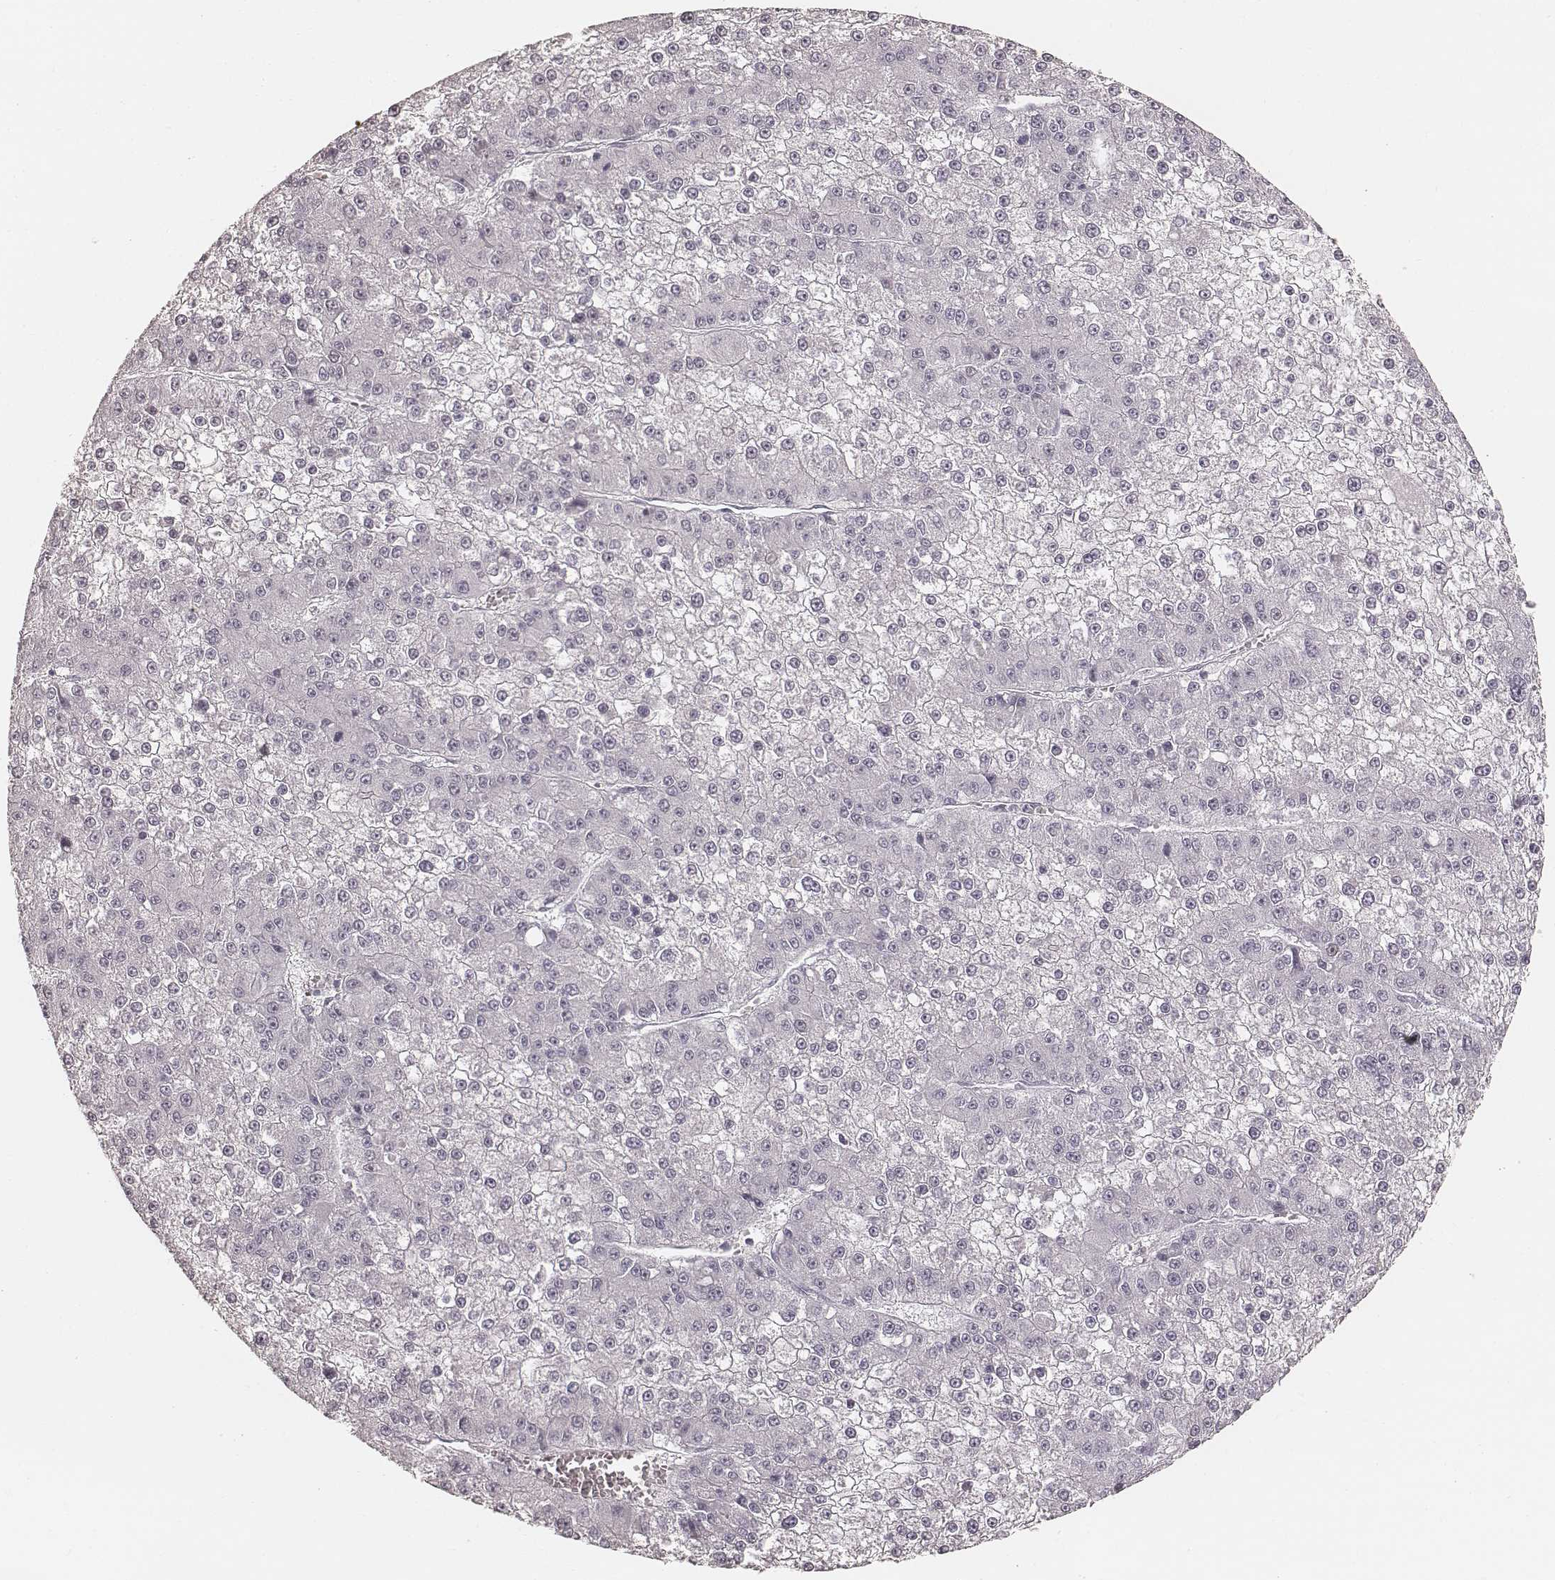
{"staining": {"intensity": "negative", "quantity": "none", "location": "none"}, "tissue": "liver cancer", "cell_type": "Tumor cells", "image_type": "cancer", "snomed": [{"axis": "morphology", "description": "Carcinoma, Hepatocellular, NOS"}, {"axis": "topography", "description": "Liver"}], "caption": "This histopathology image is of liver cancer (hepatocellular carcinoma) stained with immunohistochemistry to label a protein in brown with the nuclei are counter-stained blue. There is no staining in tumor cells.", "gene": "TEX37", "patient": {"sex": "female", "age": 73}}